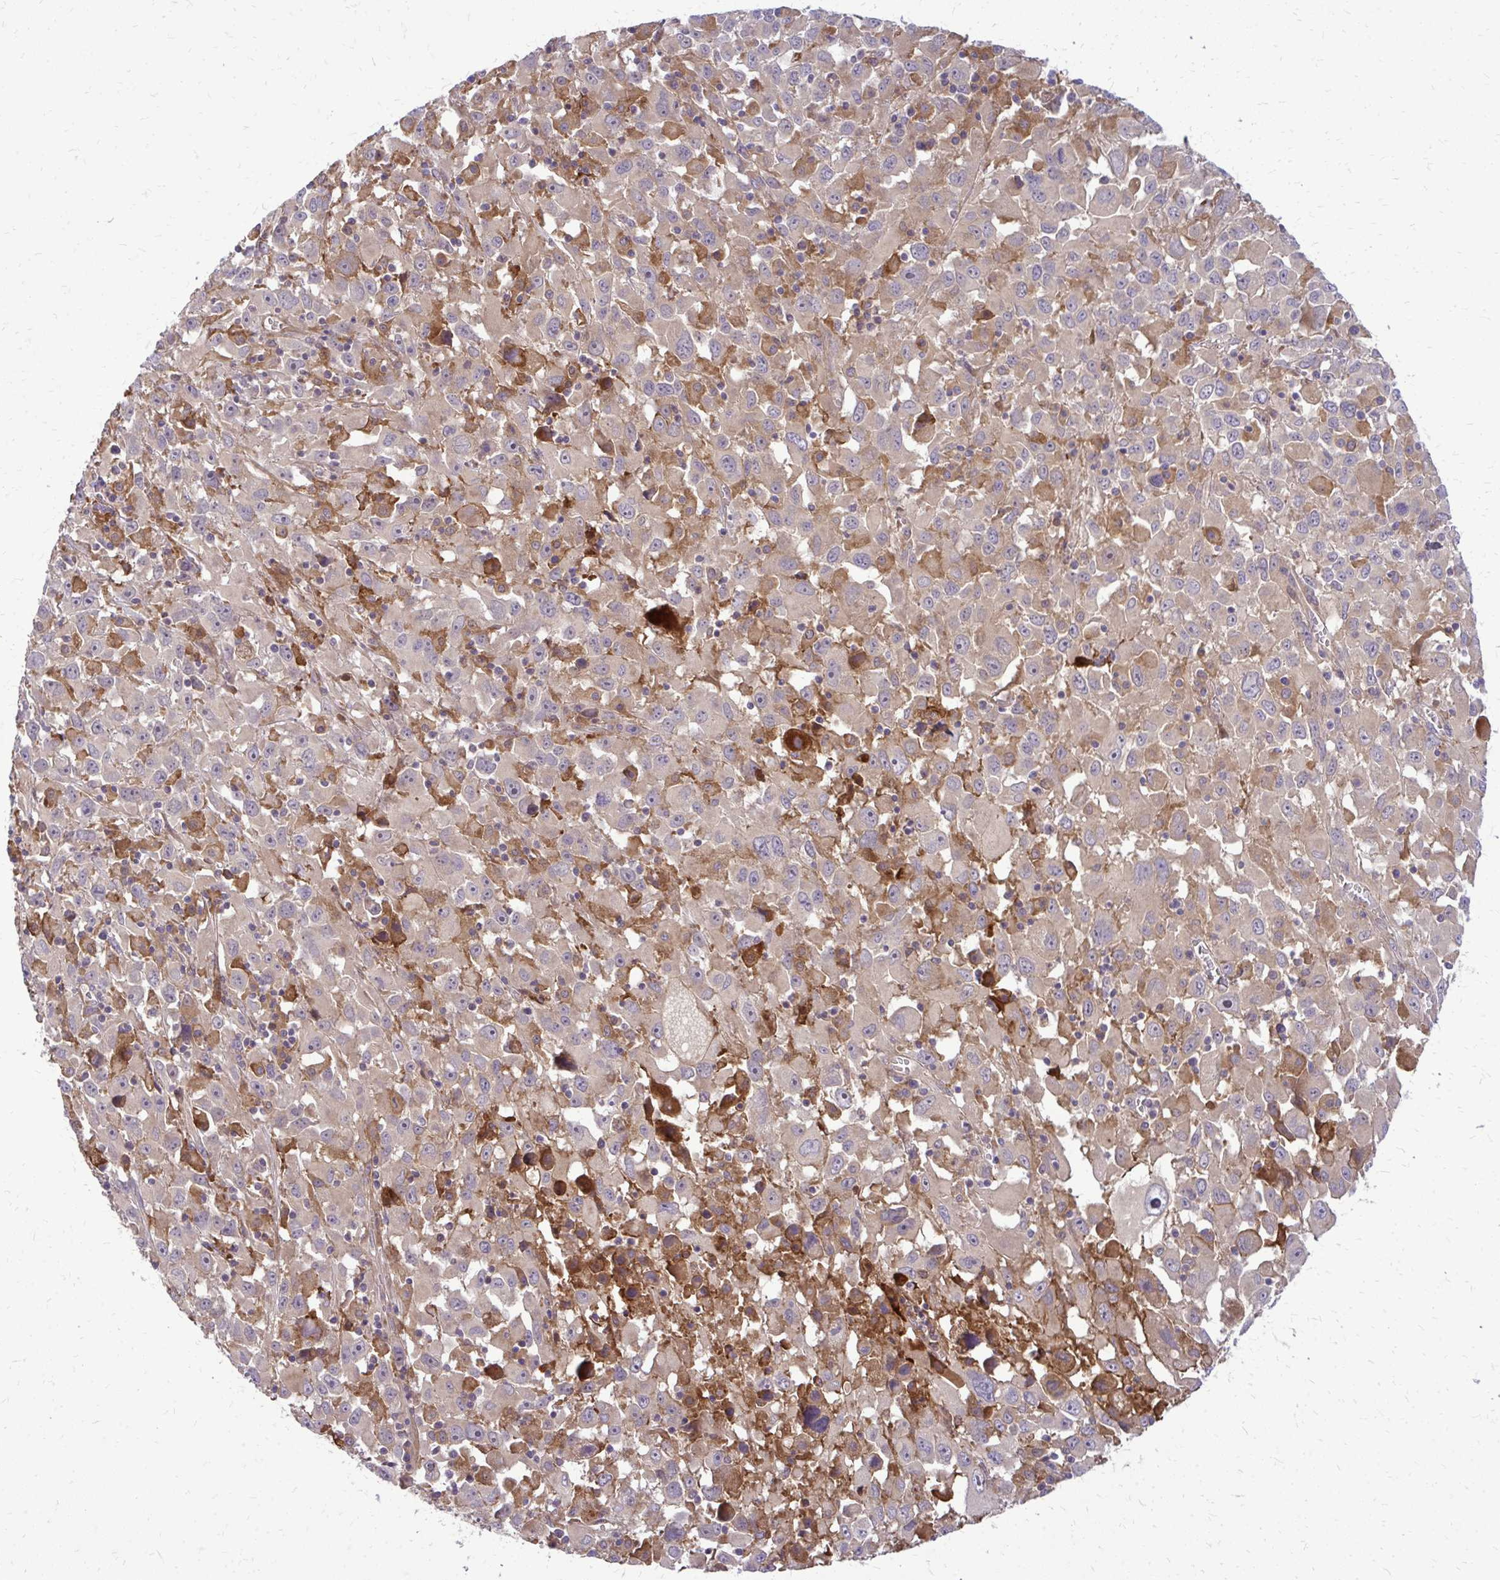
{"staining": {"intensity": "moderate", "quantity": ">75%", "location": "cytoplasmic/membranous"}, "tissue": "melanoma", "cell_type": "Tumor cells", "image_type": "cancer", "snomed": [{"axis": "morphology", "description": "Malignant melanoma, Metastatic site"}, {"axis": "topography", "description": "Soft tissue"}], "caption": "Immunohistochemistry (IHC) (DAB (3,3'-diaminobenzidine)) staining of malignant melanoma (metastatic site) shows moderate cytoplasmic/membranous protein positivity in about >75% of tumor cells.", "gene": "OXNAD1", "patient": {"sex": "male", "age": 50}}